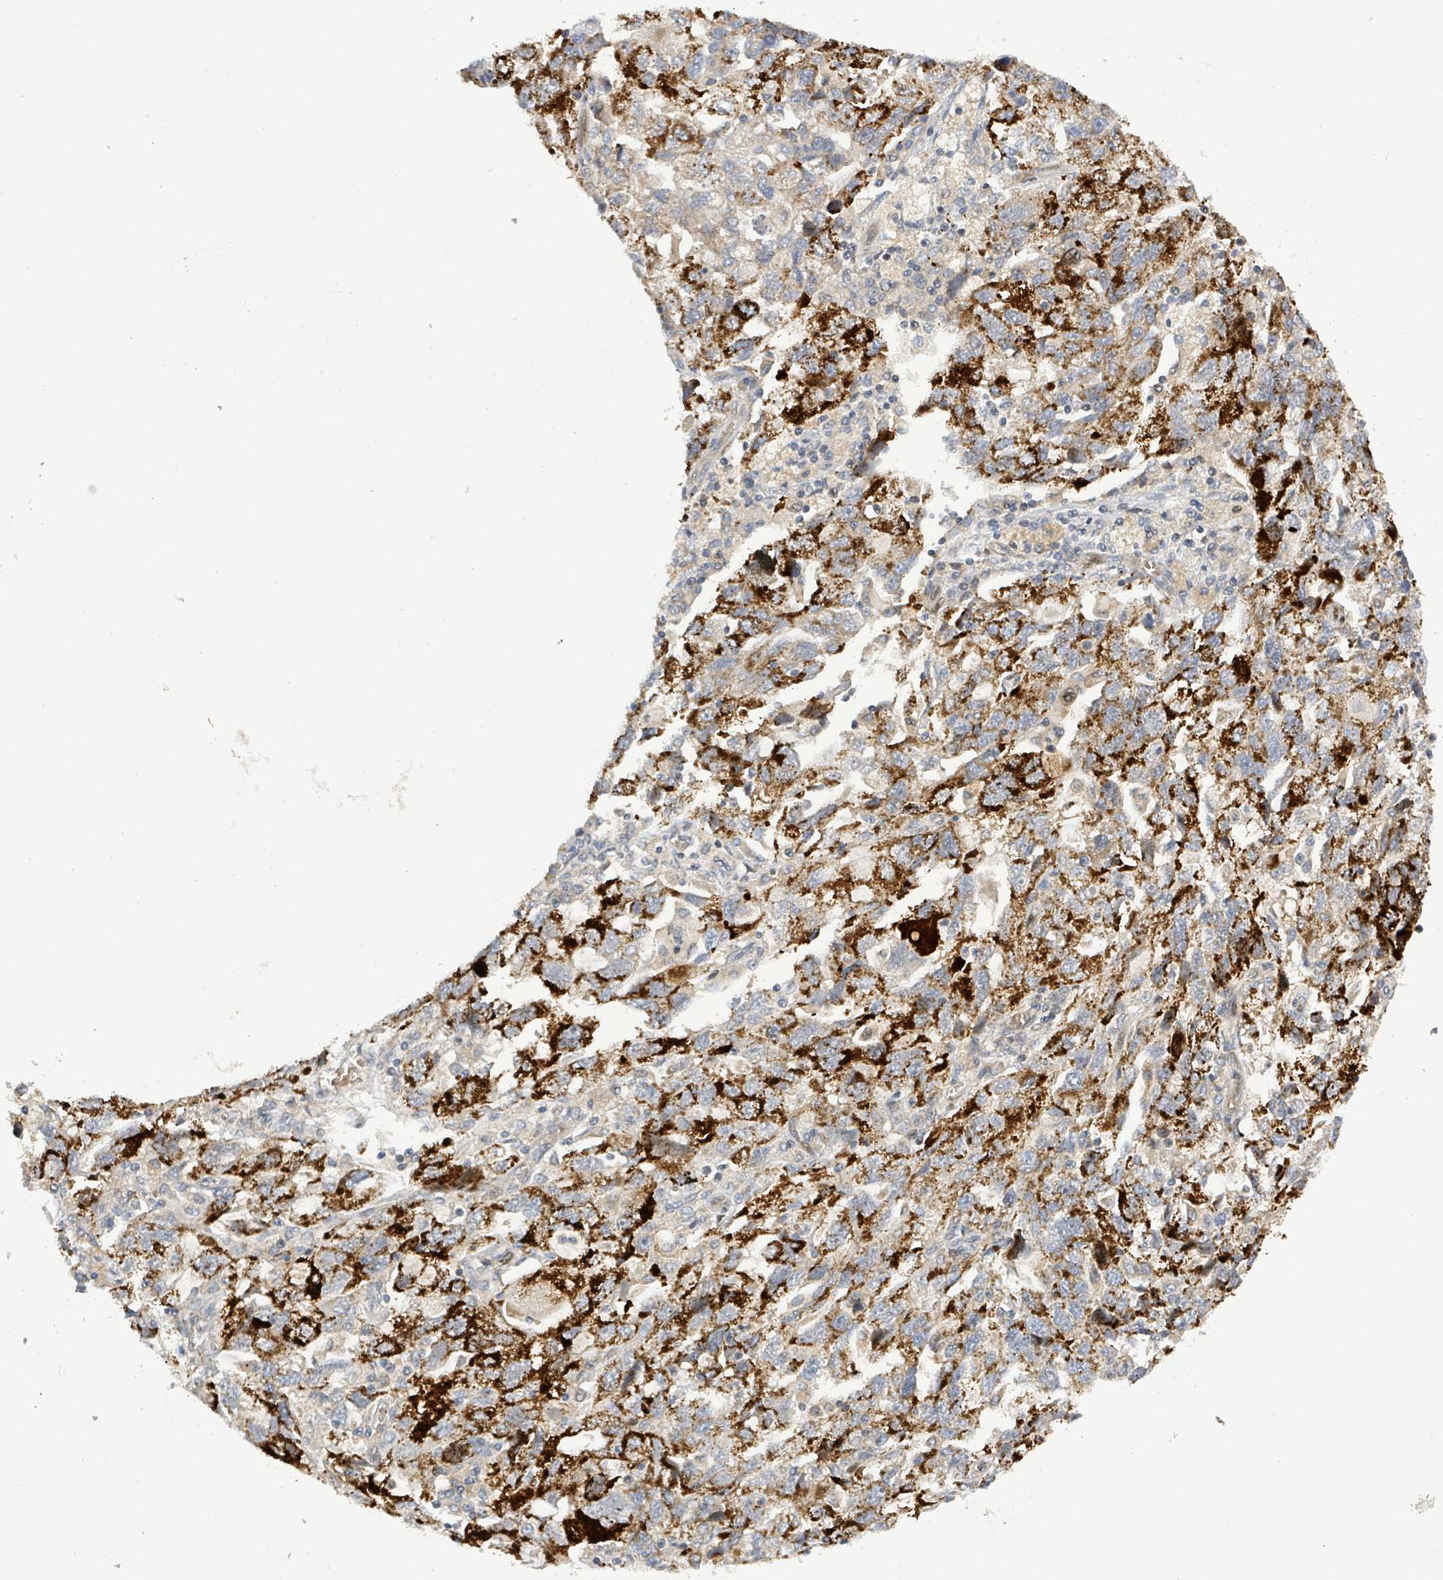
{"staining": {"intensity": "strong", "quantity": "25%-75%", "location": "cytoplasmic/membranous"}, "tissue": "ovarian cancer", "cell_type": "Tumor cells", "image_type": "cancer", "snomed": [{"axis": "morphology", "description": "Carcinoma, NOS"}, {"axis": "morphology", "description": "Cystadenocarcinoma, serous, NOS"}, {"axis": "topography", "description": "Ovary"}], "caption": "IHC photomicrograph of serous cystadenocarcinoma (ovarian) stained for a protein (brown), which displays high levels of strong cytoplasmic/membranous staining in about 25%-75% of tumor cells.", "gene": "CFAP210", "patient": {"sex": "female", "age": 69}}